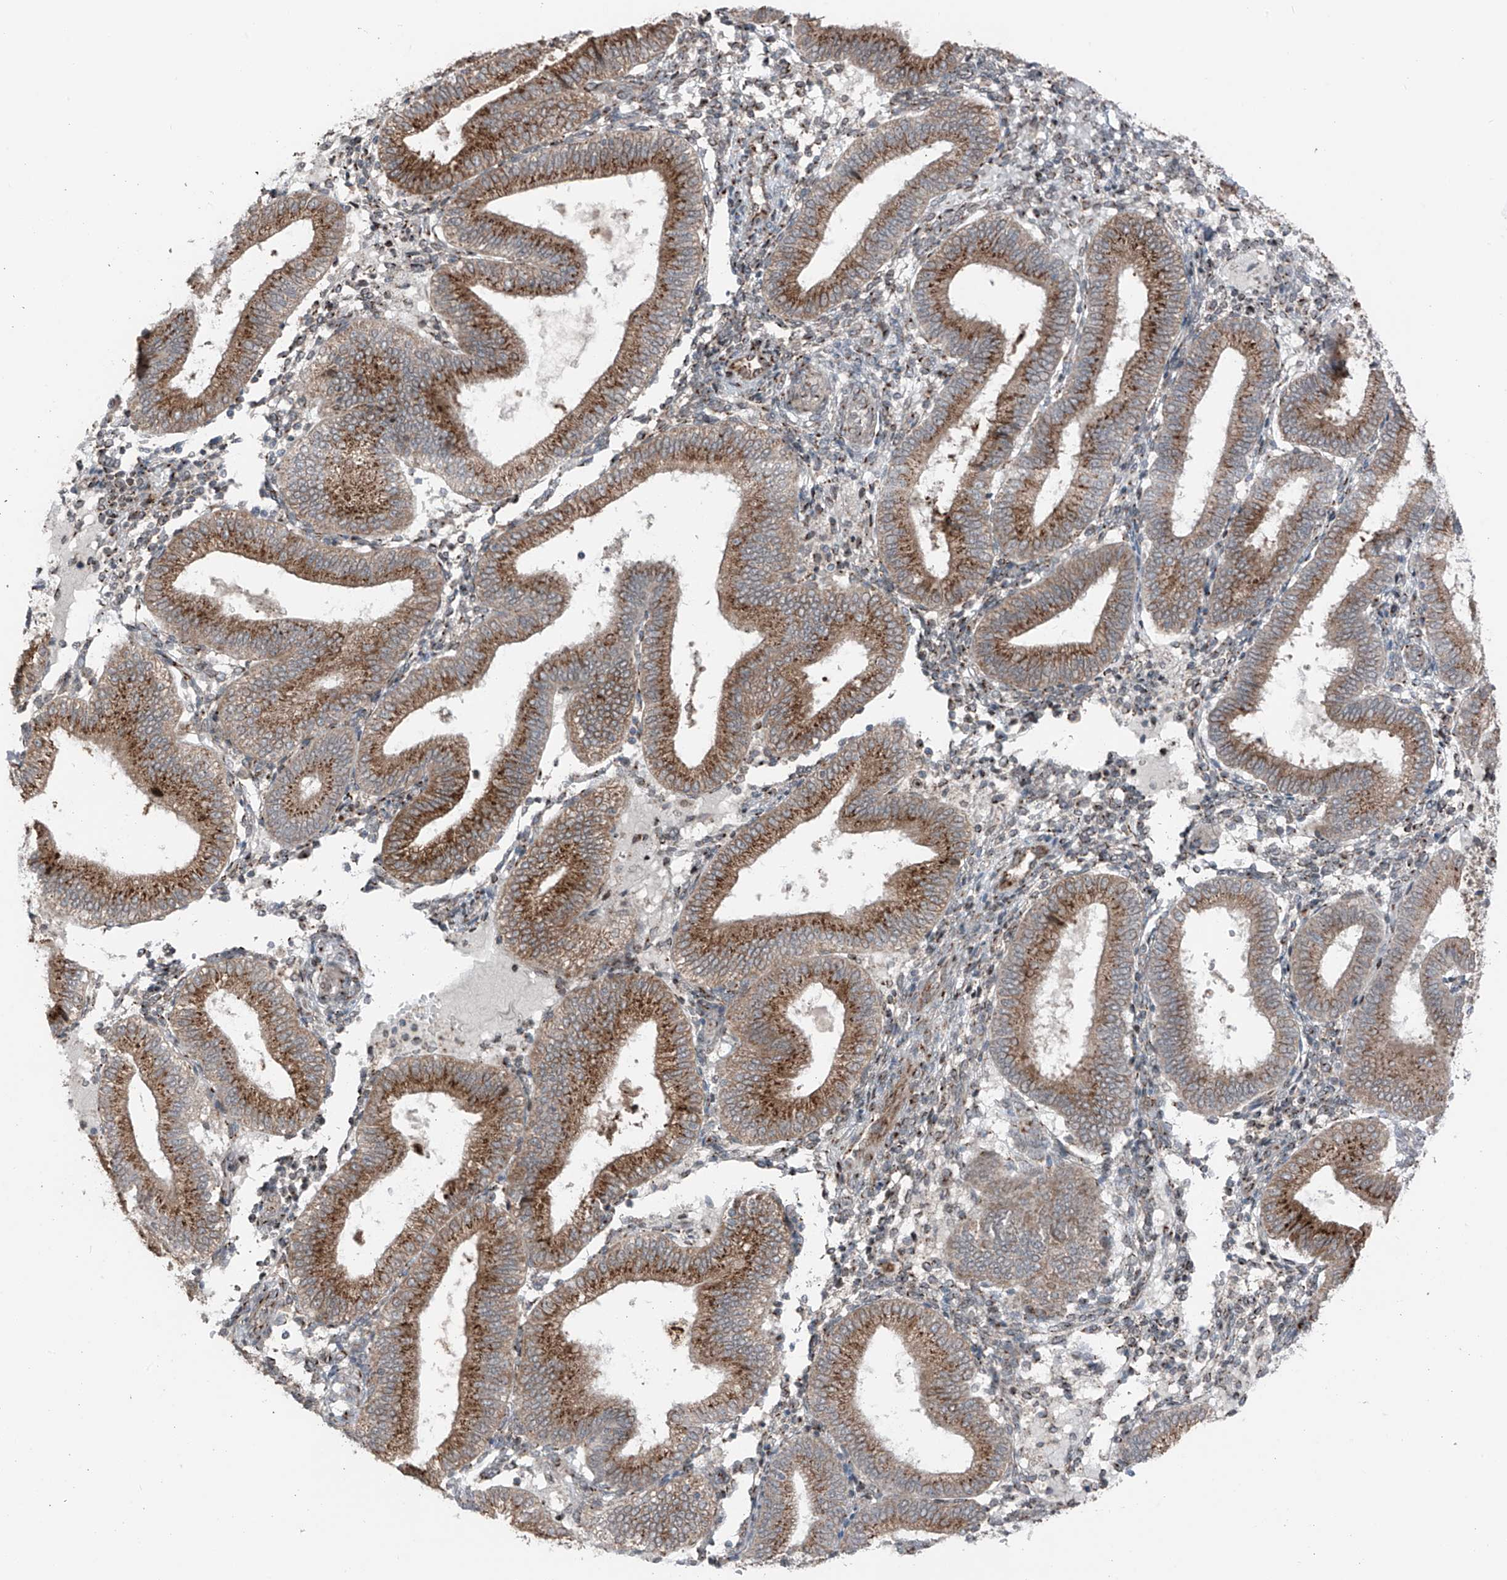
{"staining": {"intensity": "weak", "quantity": "25%-75%", "location": "cytoplasmic/membranous"}, "tissue": "endometrium", "cell_type": "Cells in endometrial stroma", "image_type": "normal", "snomed": [{"axis": "morphology", "description": "Normal tissue, NOS"}, {"axis": "topography", "description": "Endometrium"}], "caption": "DAB immunohistochemical staining of benign endometrium demonstrates weak cytoplasmic/membranous protein positivity in about 25%-75% of cells in endometrial stroma.", "gene": "ERLEC1", "patient": {"sex": "female", "age": 39}}